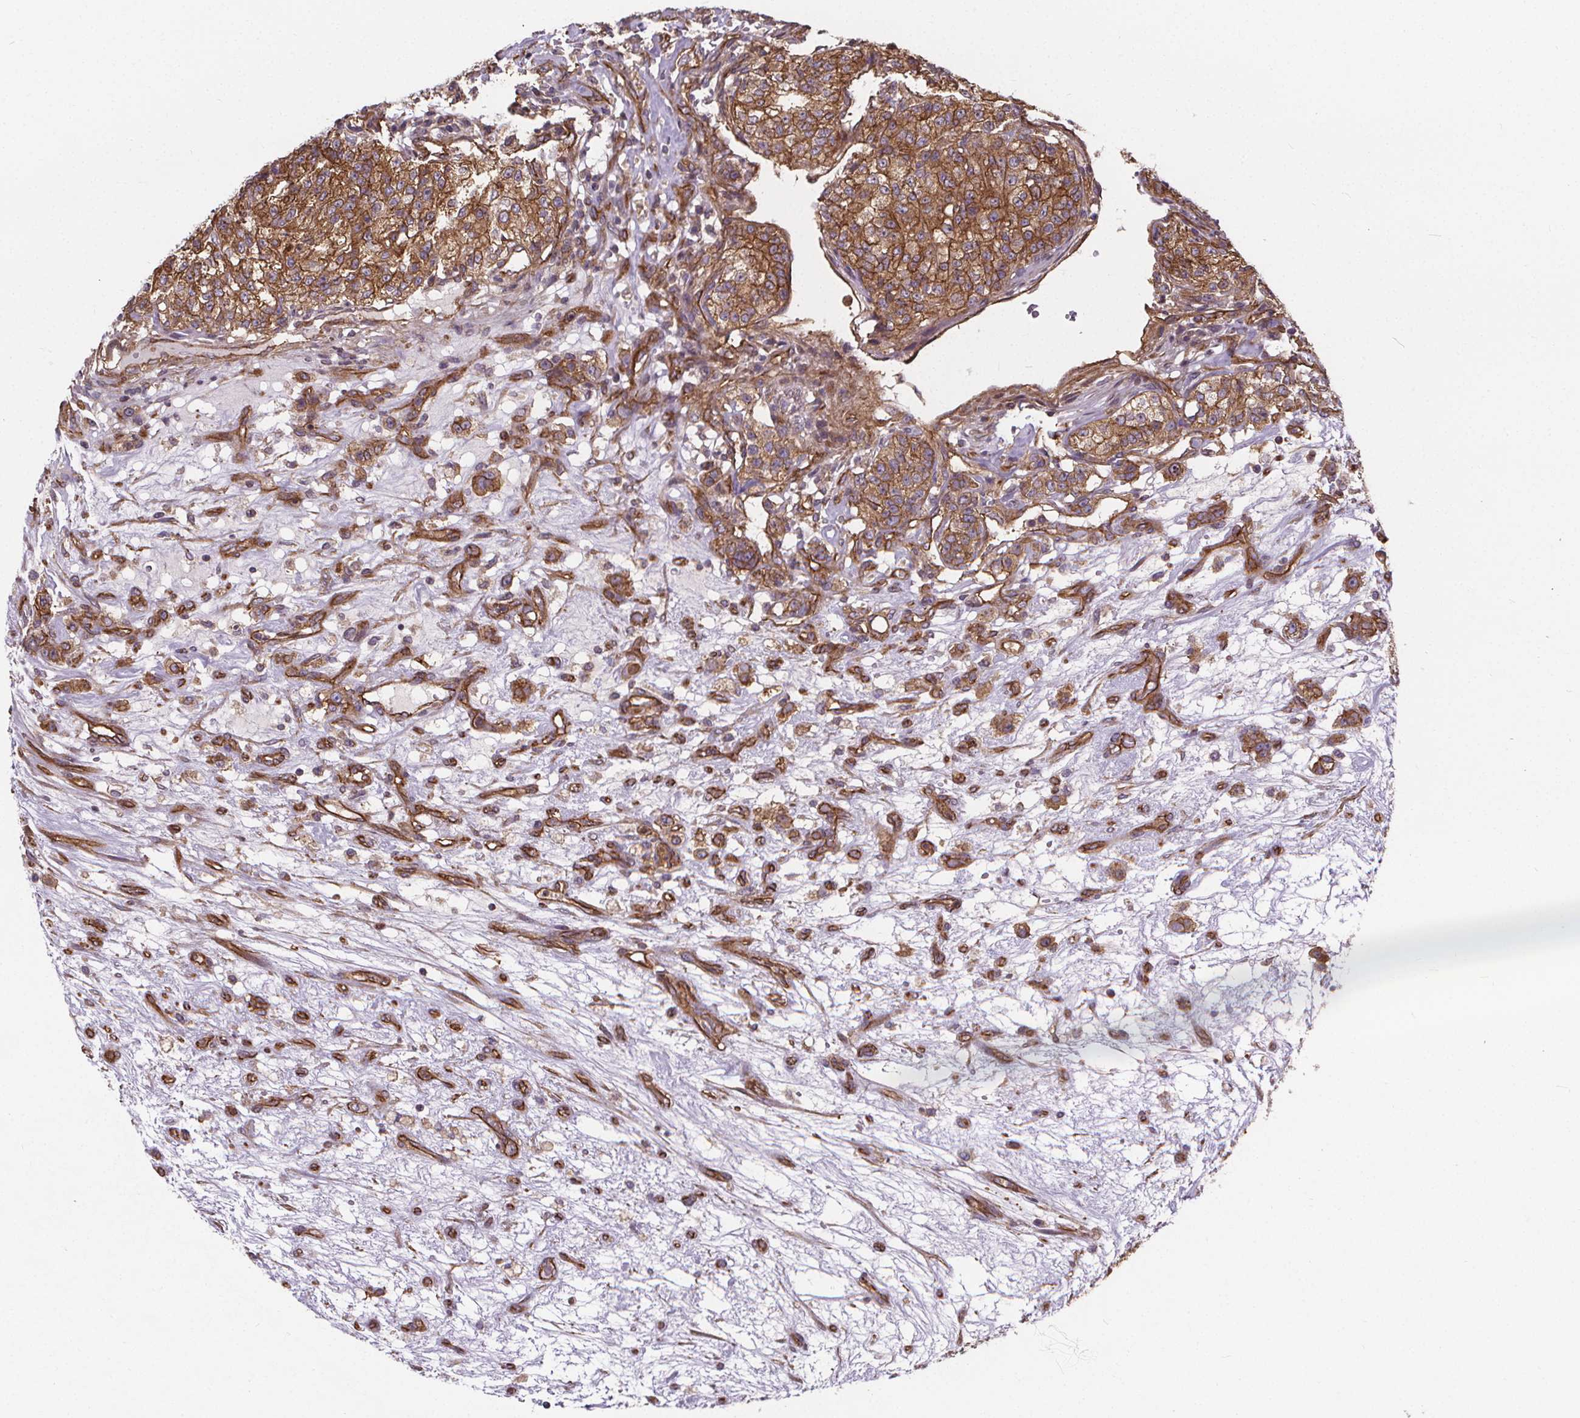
{"staining": {"intensity": "strong", "quantity": ">75%", "location": "cytoplasmic/membranous"}, "tissue": "renal cancer", "cell_type": "Tumor cells", "image_type": "cancer", "snomed": [{"axis": "morphology", "description": "Adenocarcinoma, NOS"}, {"axis": "topography", "description": "Kidney"}], "caption": "Immunohistochemistry micrograph of human renal cancer stained for a protein (brown), which exhibits high levels of strong cytoplasmic/membranous staining in approximately >75% of tumor cells.", "gene": "CLINT1", "patient": {"sex": "female", "age": 63}}